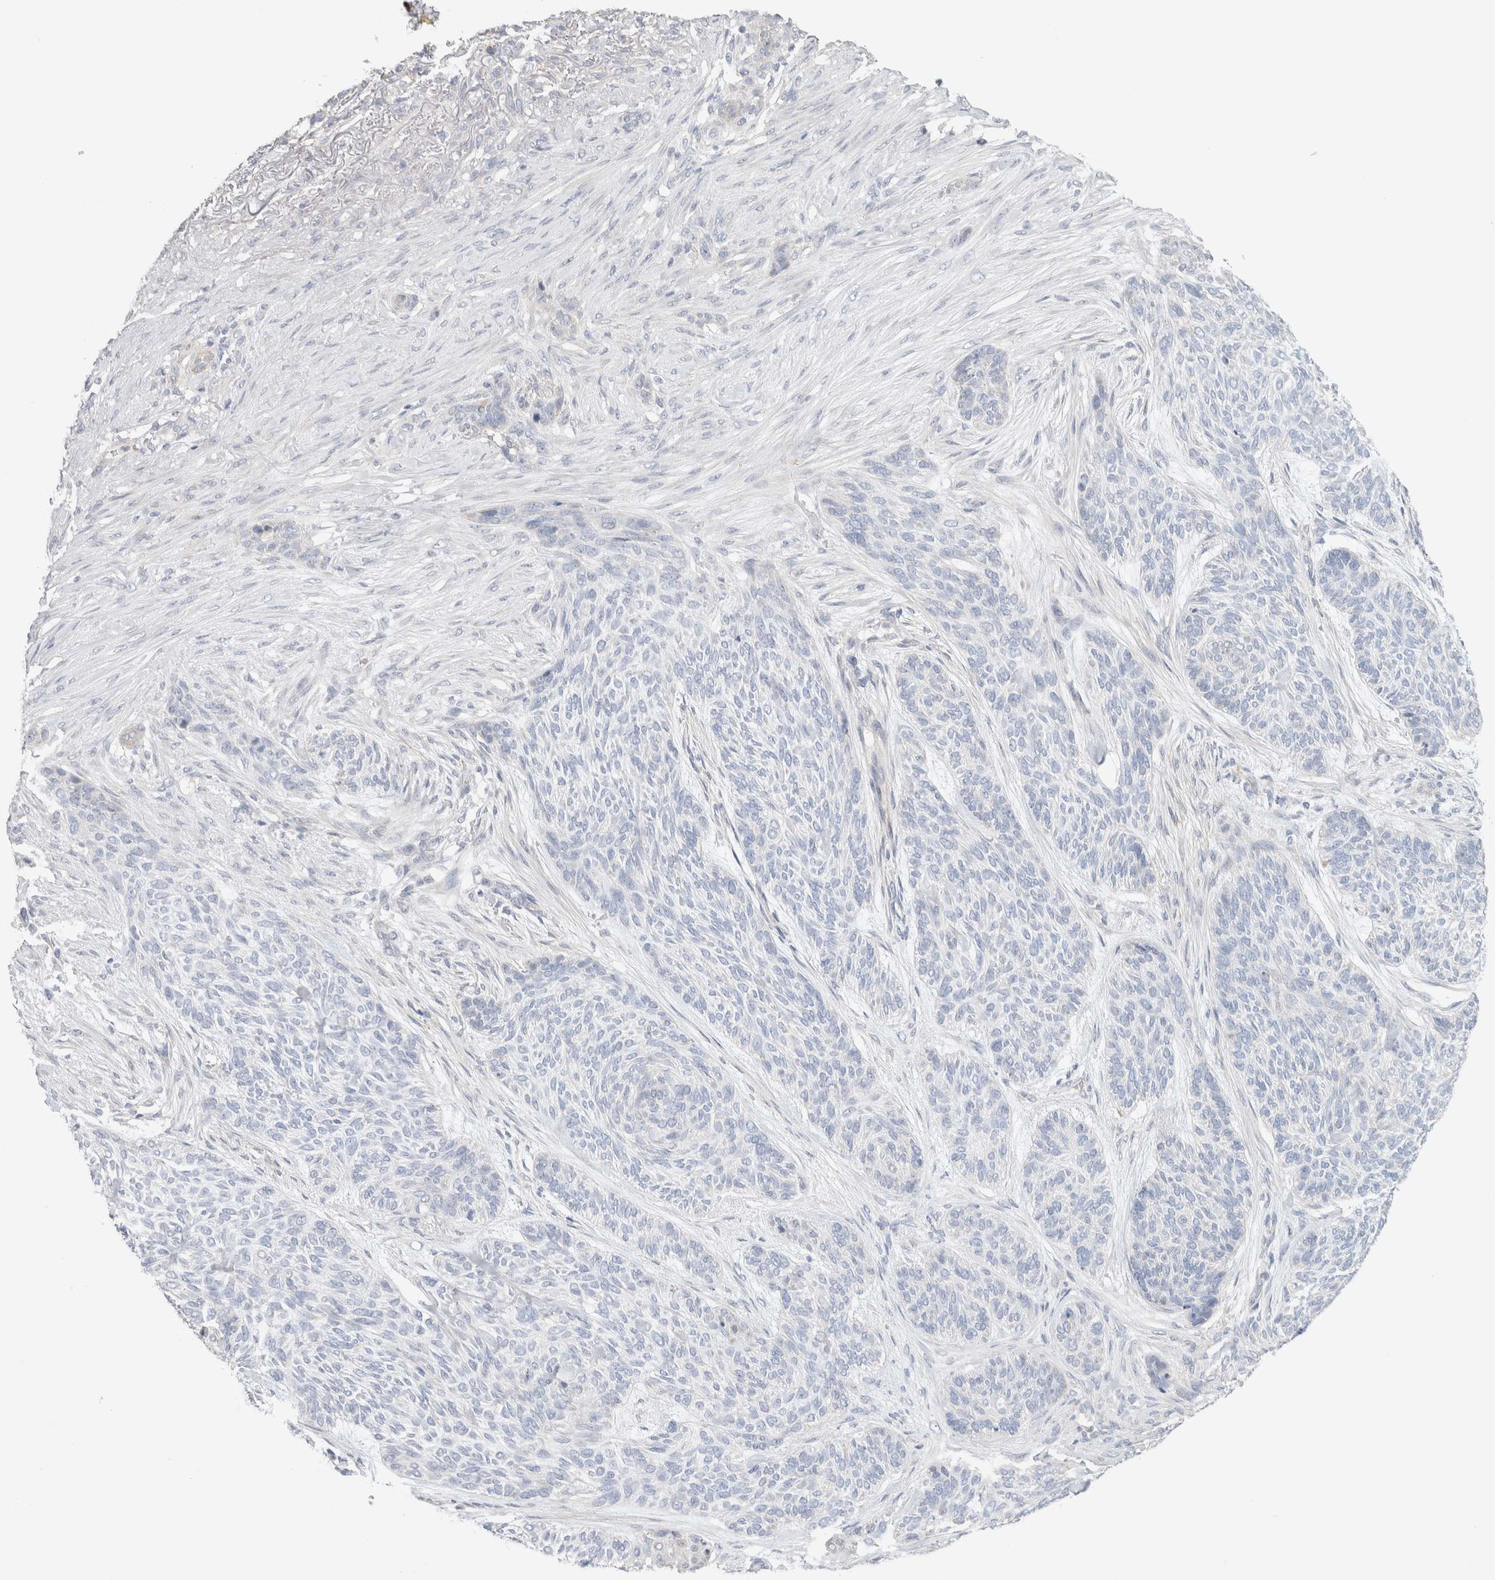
{"staining": {"intensity": "negative", "quantity": "none", "location": "none"}, "tissue": "skin cancer", "cell_type": "Tumor cells", "image_type": "cancer", "snomed": [{"axis": "morphology", "description": "Basal cell carcinoma"}, {"axis": "topography", "description": "Skin"}], "caption": "DAB (3,3'-diaminobenzidine) immunohistochemical staining of skin basal cell carcinoma demonstrates no significant expression in tumor cells.", "gene": "DMD", "patient": {"sex": "male", "age": 55}}